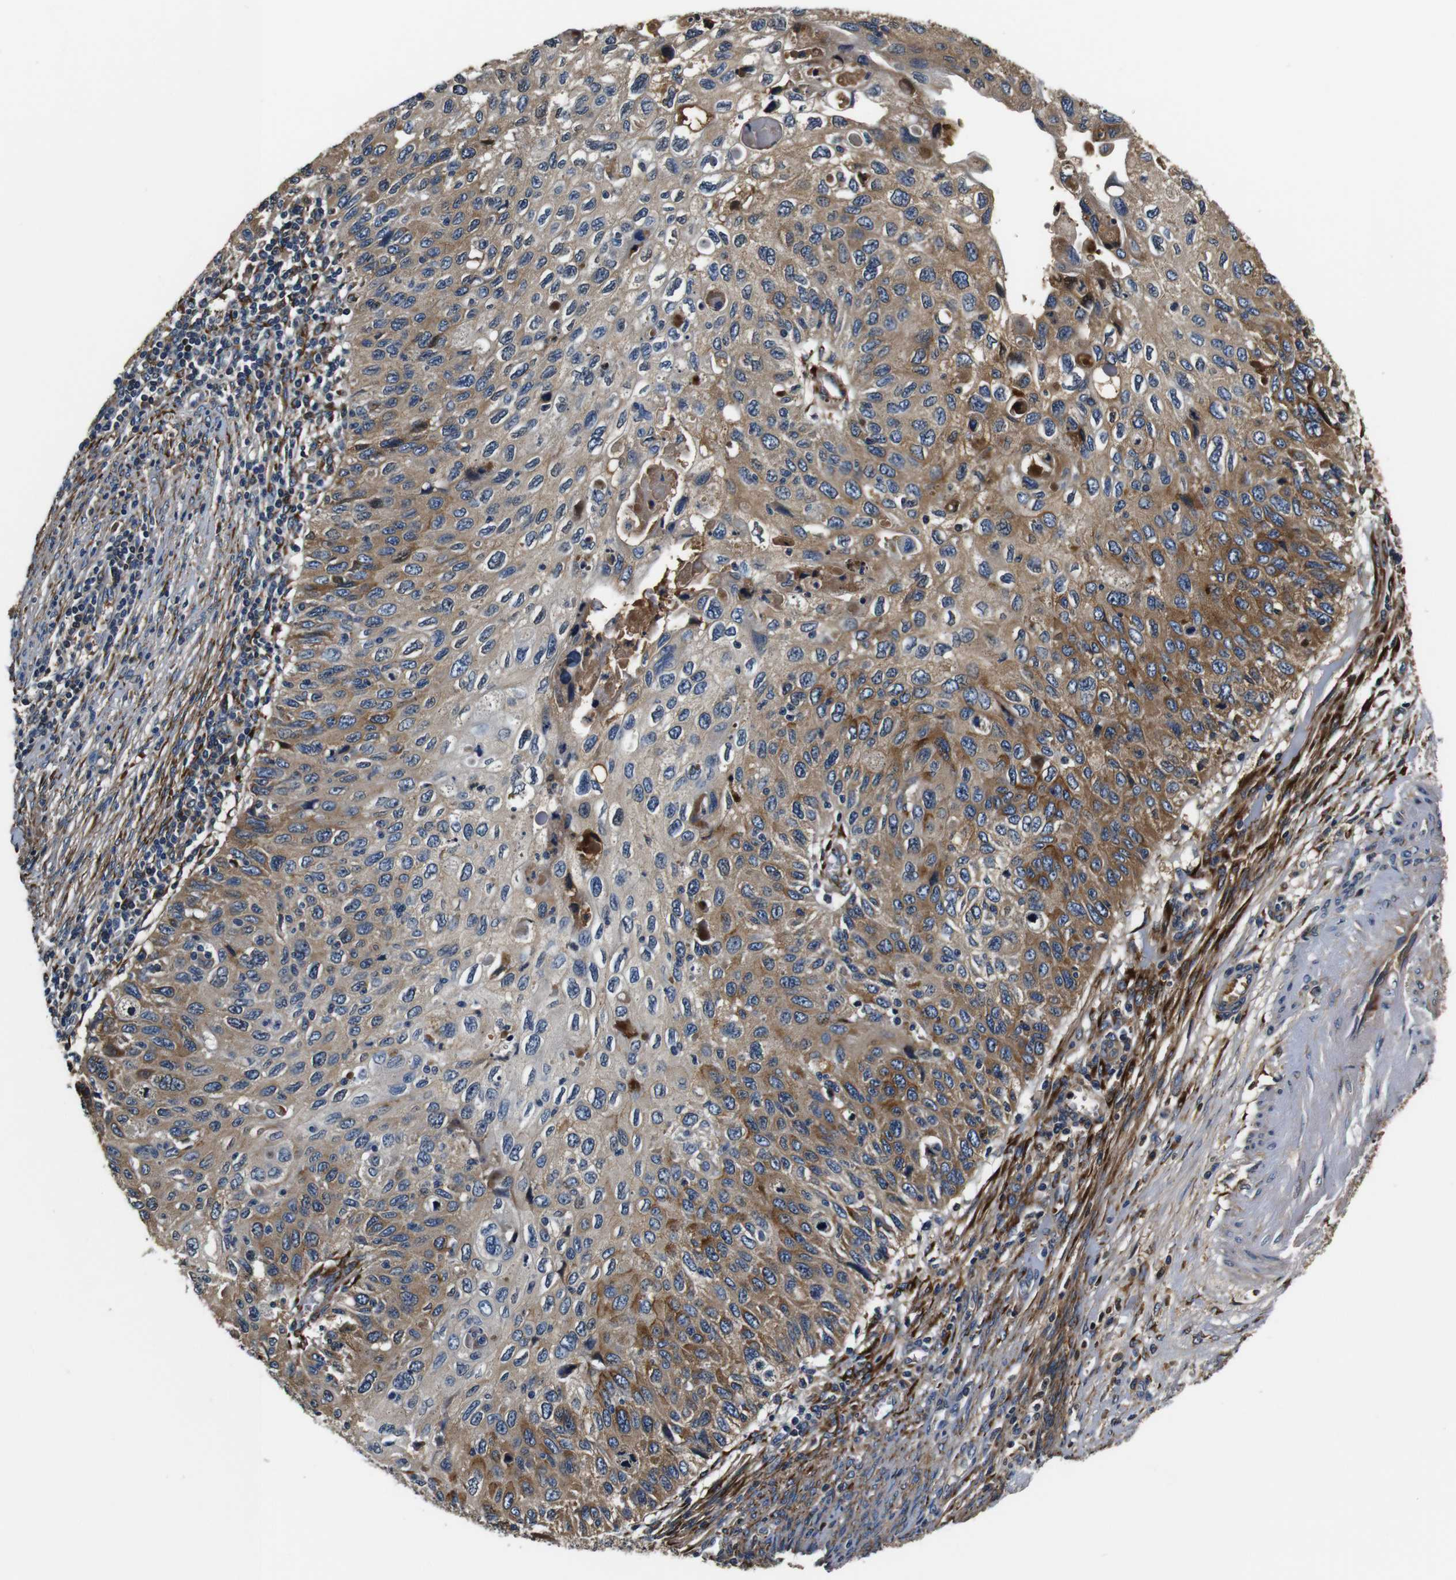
{"staining": {"intensity": "moderate", "quantity": ">75%", "location": "cytoplasmic/membranous"}, "tissue": "cervical cancer", "cell_type": "Tumor cells", "image_type": "cancer", "snomed": [{"axis": "morphology", "description": "Squamous cell carcinoma, NOS"}, {"axis": "topography", "description": "Cervix"}], "caption": "Immunohistochemical staining of cervical squamous cell carcinoma demonstrates medium levels of moderate cytoplasmic/membranous positivity in approximately >75% of tumor cells. (brown staining indicates protein expression, while blue staining denotes nuclei).", "gene": "COL1A1", "patient": {"sex": "female", "age": 70}}